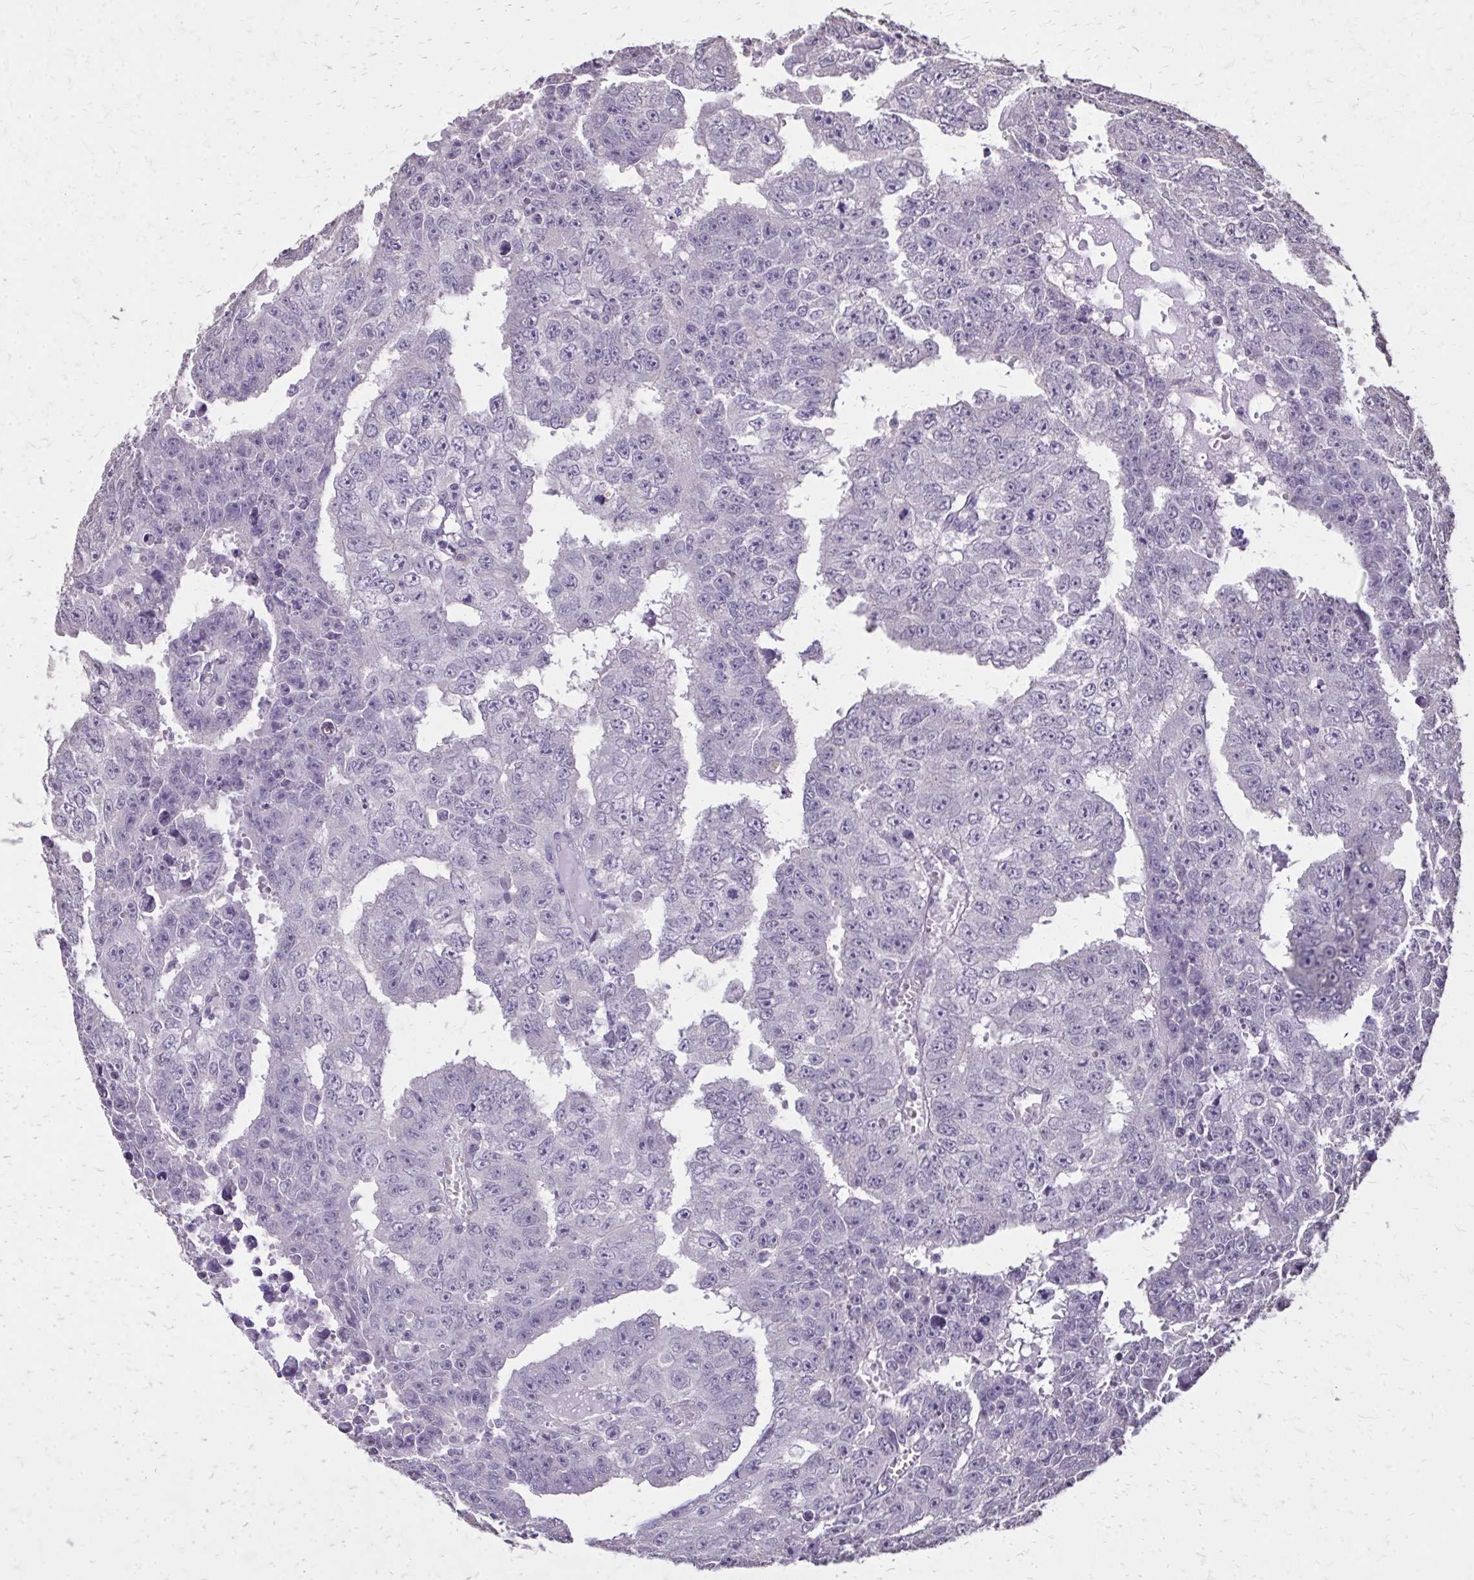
{"staining": {"intensity": "negative", "quantity": "none", "location": "none"}, "tissue": "testis cancer", "cell_type": "Tumor cells", "image_type": "cancer", "snomed": [{"axis": "morphology", "description": "Carcinoma, Embryonal, NOS"}, {"axis": "morphology", "description": "Teratoma, malignant, NOS"}, {"axis": "topography", "description": "Testis"}], "caption": "Tumor cells are negative for protein expression in human testis embryonal carcinoma.", "gene": "AKAP5", "patient": {"sex": "male", "age": 24}}